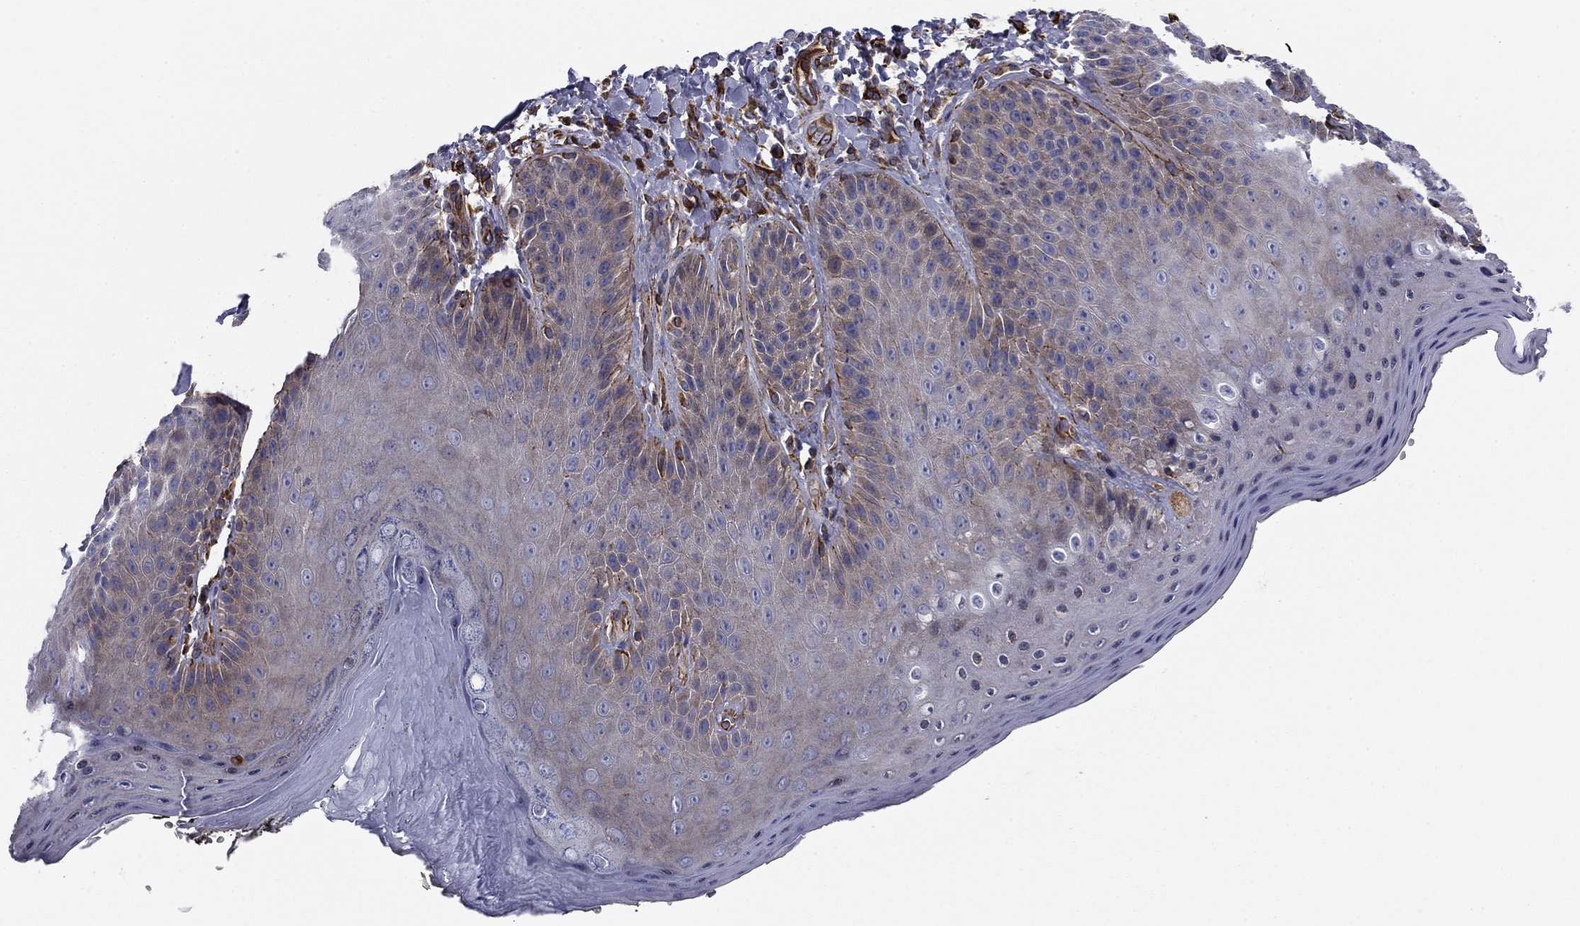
{"staining": {"intensity": "weak", "quantity": "25%-75%", "location": "cytoplasmic/membranous"}, "tissue": "skin", "cell_type": "Epidermal cells", "image_type": "normal", "snomed": [{"axis": "morphology", "description": "Normal tissue, NOS"}, {"axis": "topography", "description": "Anal"}], "caption": "Protein expression analysis of normal skin shows weak cytoplasmic/membranous positivity in approximately 25%-75% of epidermal cells. The staining is performed using DAB (3,3'-diaminobenzidine) brown chromogen to label protein expression. The nuclei are counter-stained blue using hematoxylin.", "gene": "CLSTN1", "patient": {"sex": "male", "age": 53}}